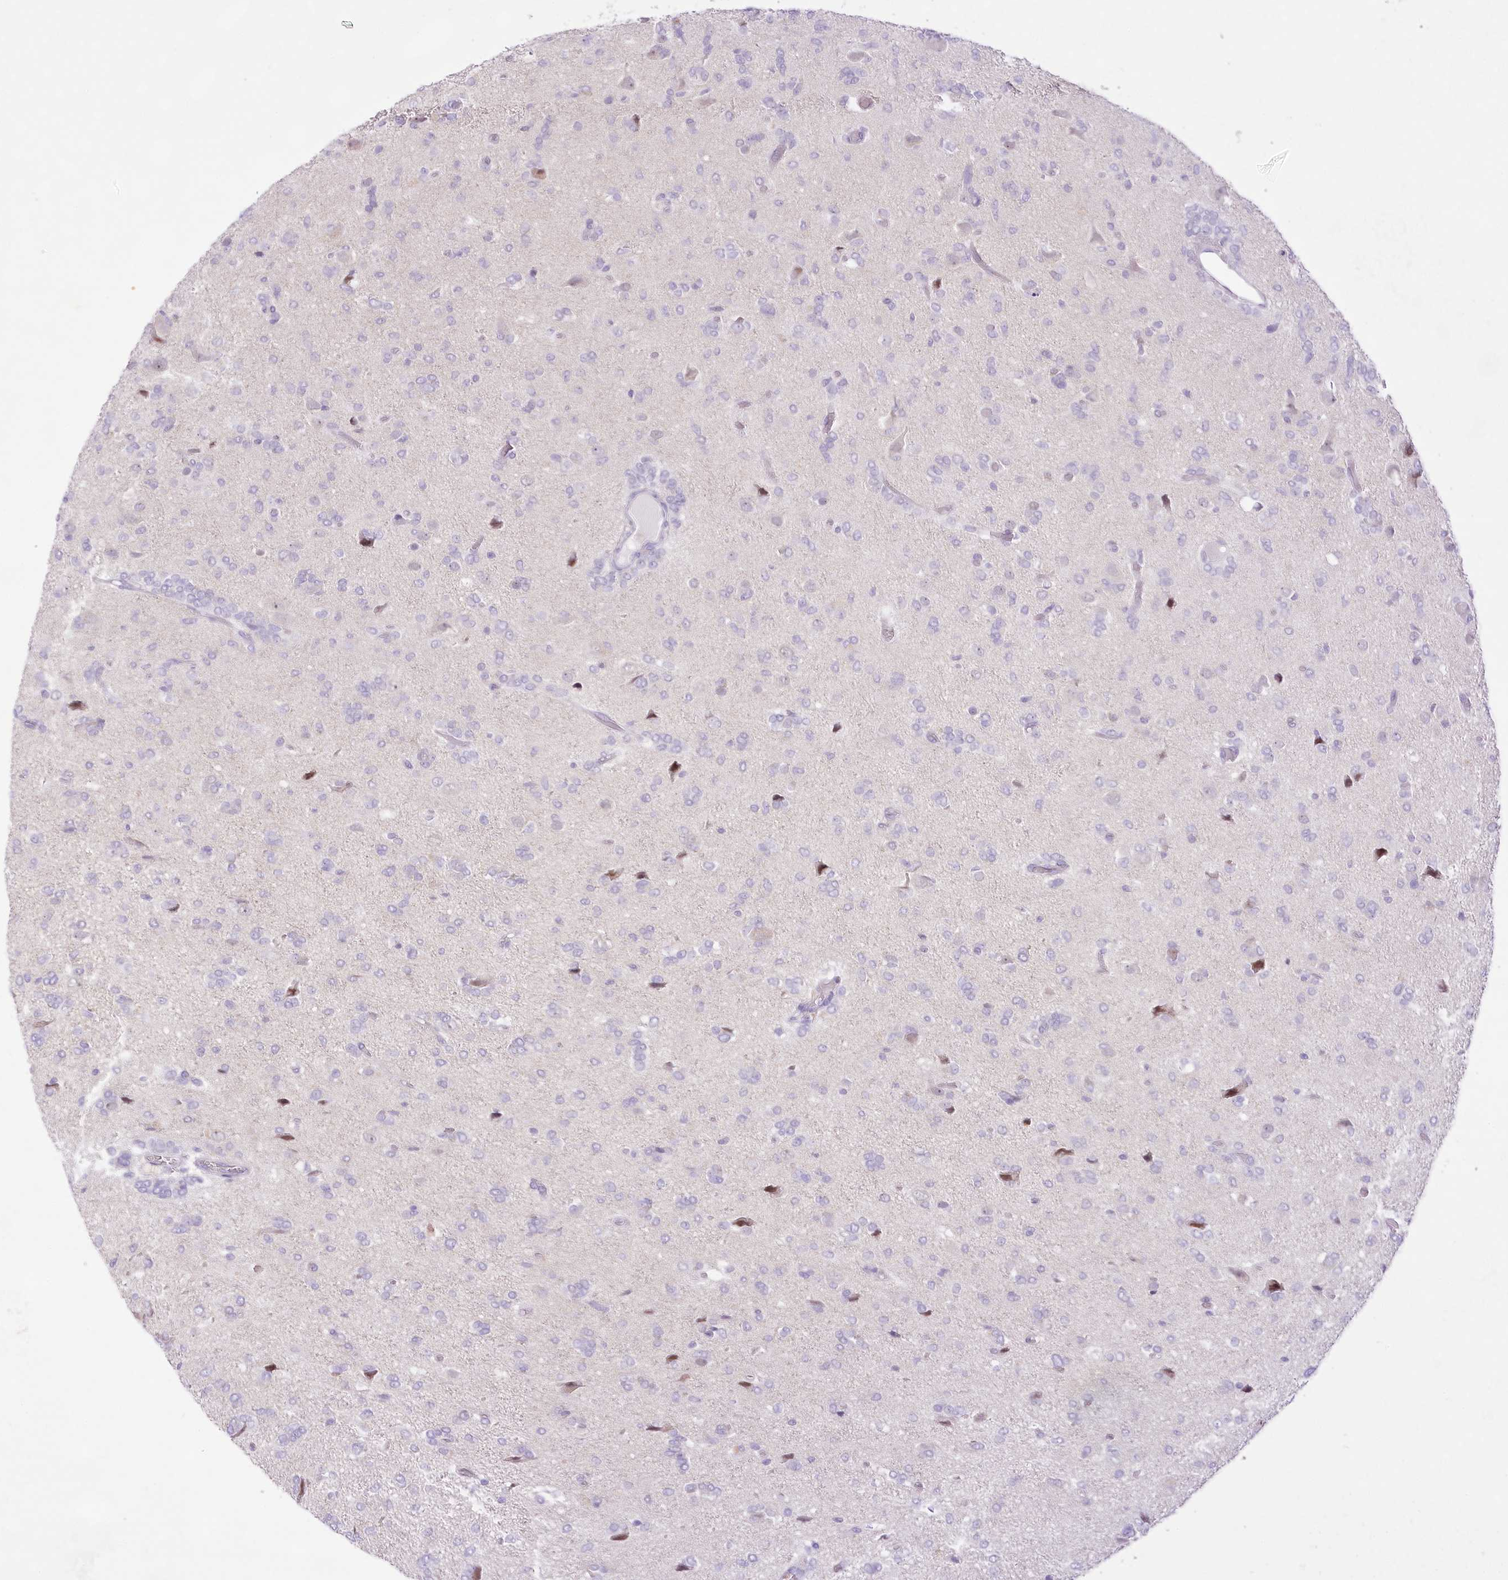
{"staining": {"intensity": "negative", "quantity": "none", "location": "none"}, "tissue": "glioma", "cell_type": "Tumor cells", "image_type": "cancer", "snomed": [{"axis": "morphology", "description": "Glioma, malignant, High grade"}, {"axis": "topography", "description": "Brain"}], "caption": "The histopathology image displays no significant positivity in tumor cells of malignant glioma (high-grade).", "gene": "CCDC30", "patient": {"sex": "female", "age": 59}}